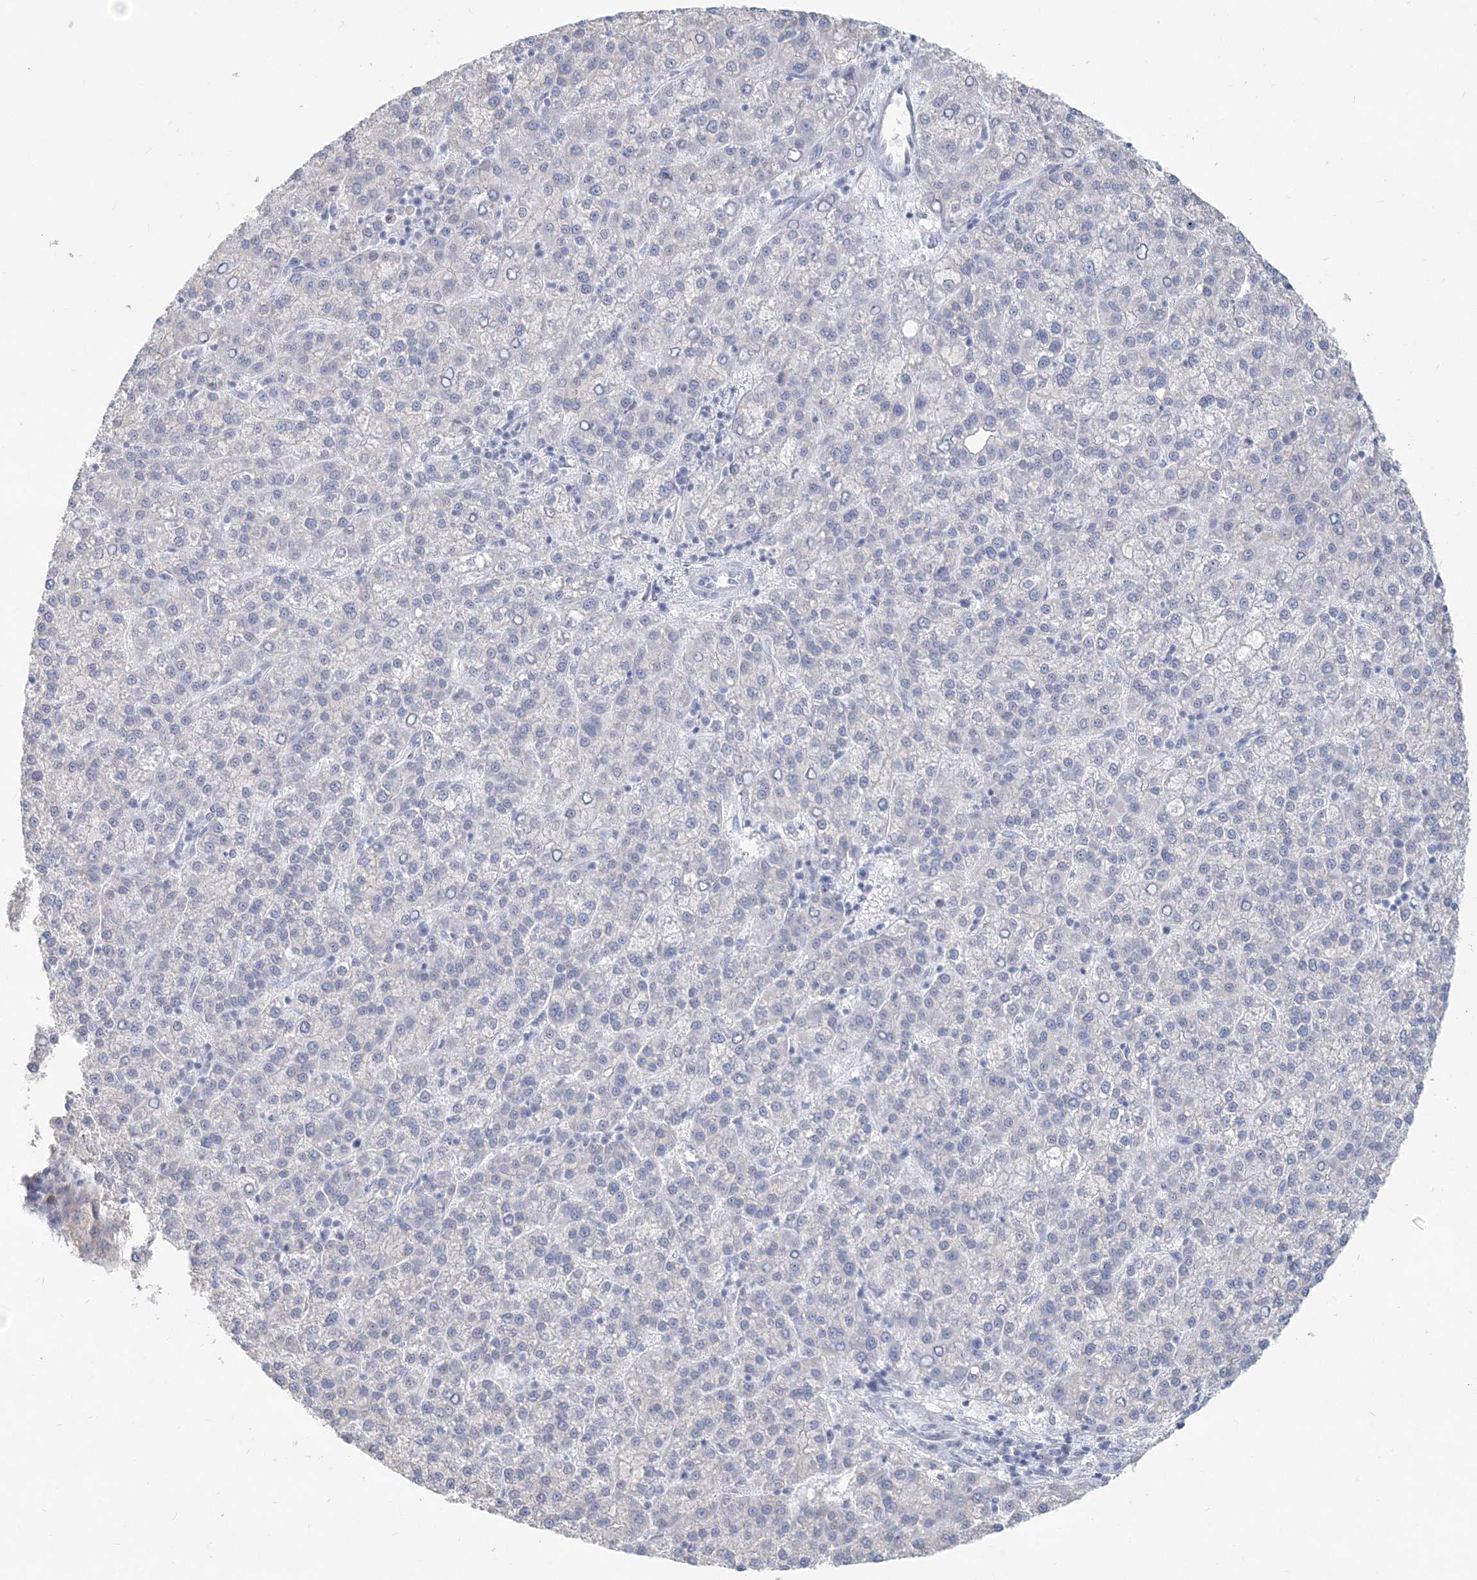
{"staining": {"intensity": "negative", "quantity": "none", "location": "none"}, "tissue": "liver cancer", "cell_type": "Tumor cells", "image_type": "cancer", "snomed": [{"axis": "morphology", "description": "Carcinoma, Hepatocellular, NOS"}, {"axis": "topography", "description": "Liver"}], "caption": "A photomicrograph of hepatocellular carcinoma (liver) stained for a protein reveals no brown staining in tumor cells.", "gene": "CSN1S1", "patient": {"sex": "female", "age": 58}}